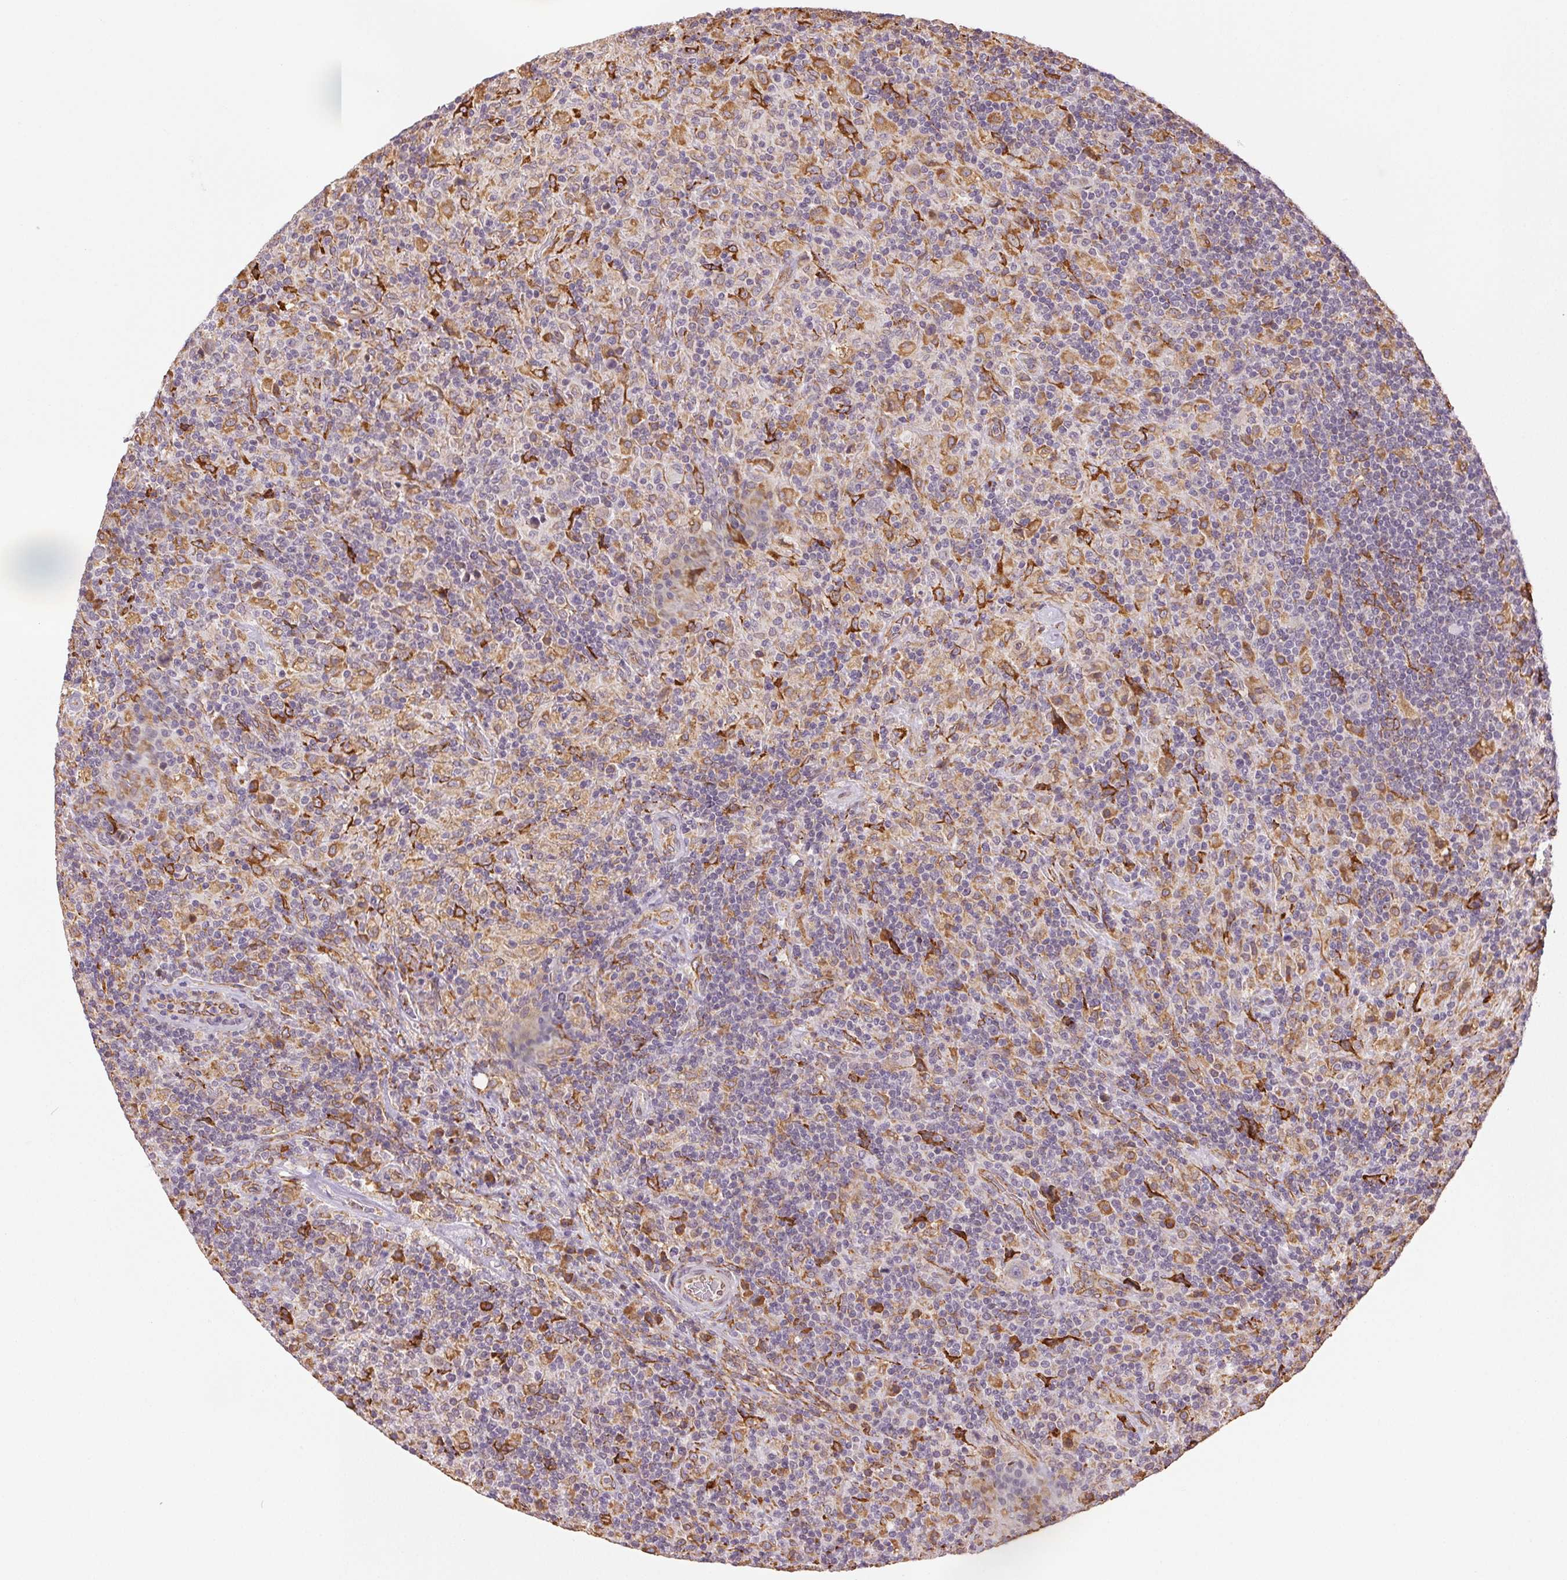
{"staining": {"intensity": "negative", "quantity": "none", "location": "none"}, "tissue": "lymphoma", "cell_type": "Tumor cells", "image_type": "cancer", "snomed": [{"axis": "morphology", "description": "Hodgkin's disease, NOS"}, {"axis": "topography", "description": "Lymph node"}], "caption": "Photomicrograph shows no protein positivity in tumor cells of lymphoma tissue. The staining is performed using DAB brown chromogen with nuclei counter-stained in using hematoxylin.", "gene": "RCN3", "patient": {"sex": "male", "age": 70}}